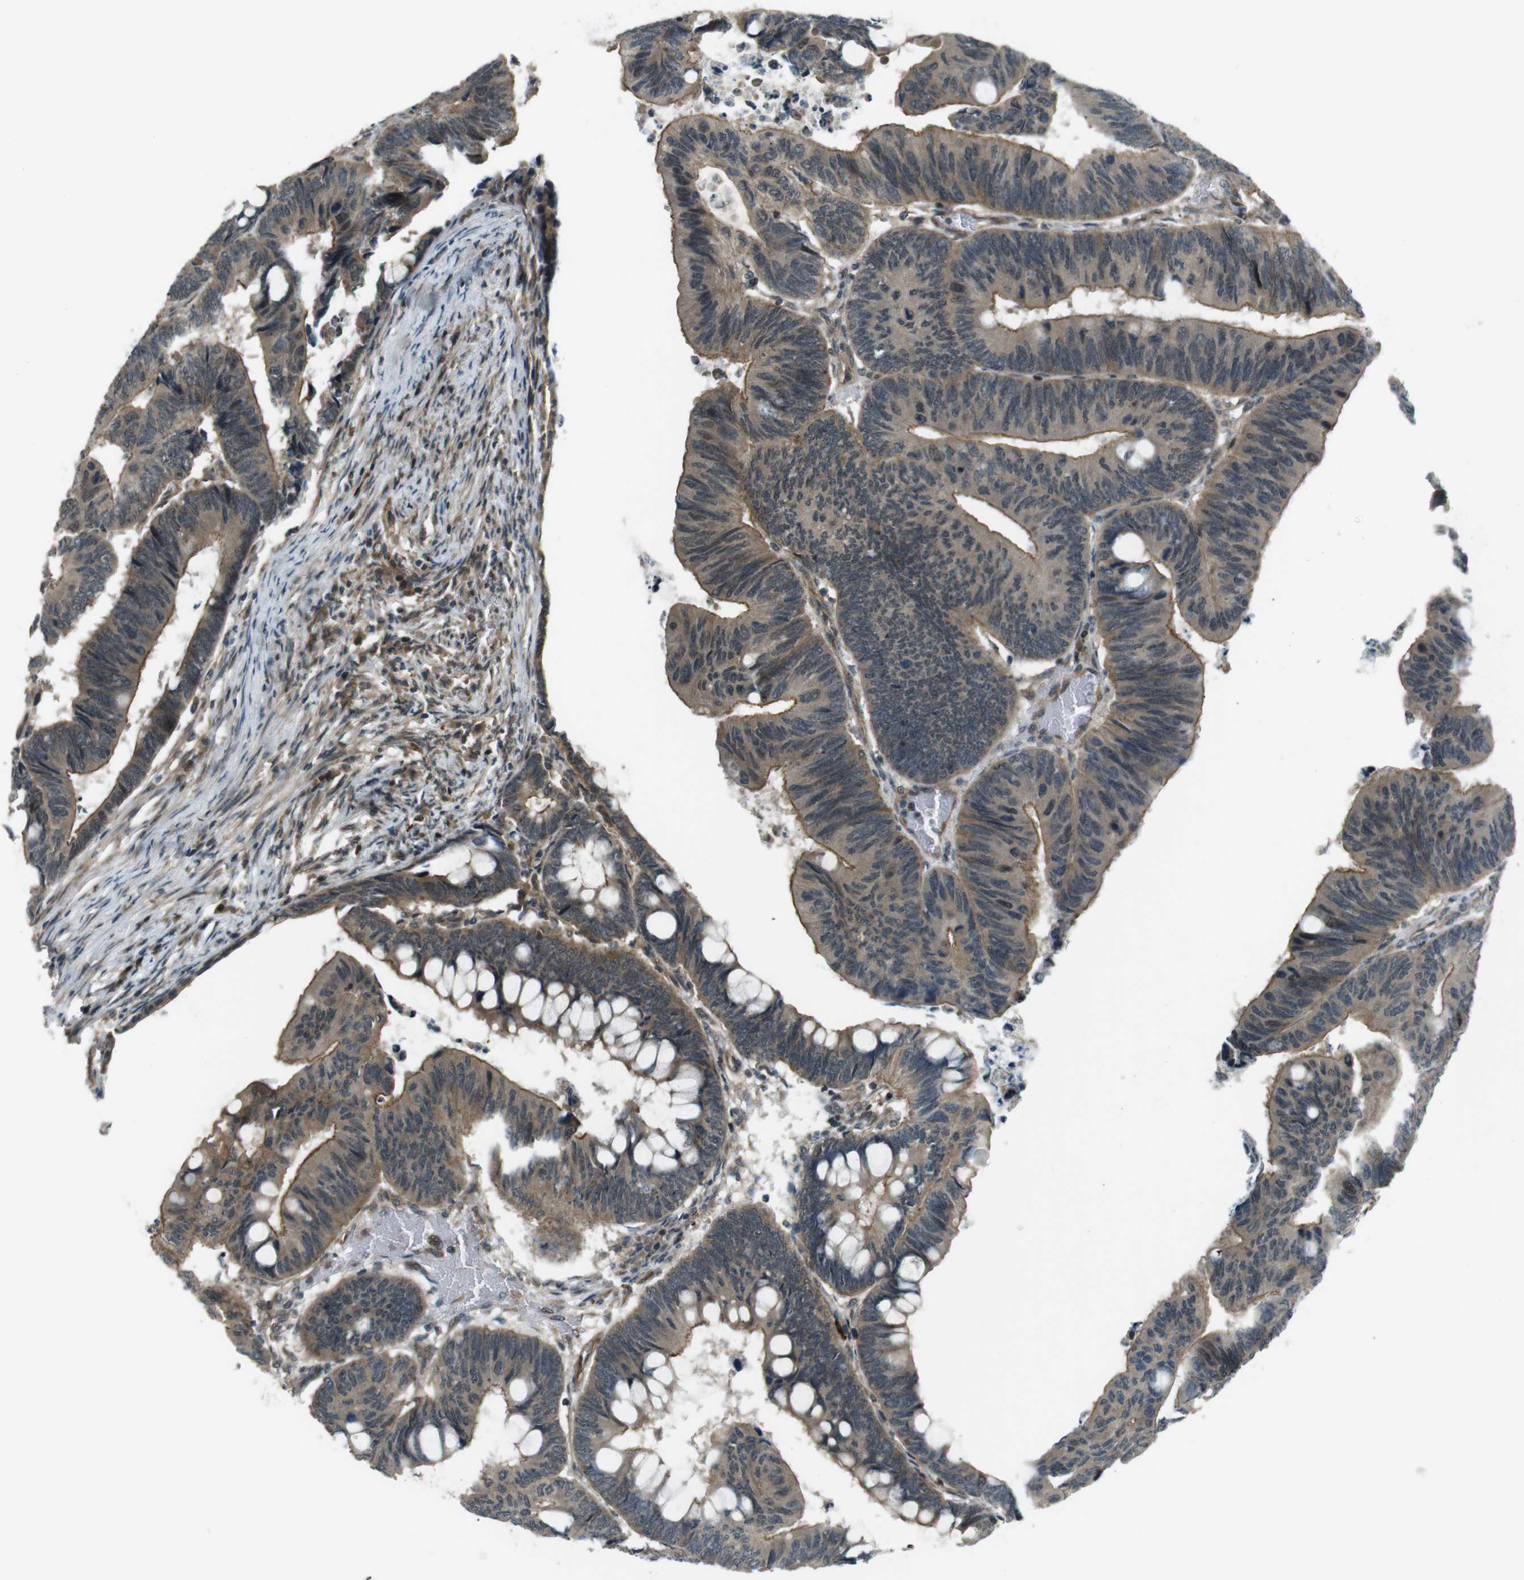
{"staining": {"intensity": "moderate", "quantity": "25%-75%", "location": "cytoplasmic/membranous"}, "tissue": "colorectal cancer", "cell_type": "Tumor cells", "image_type": "cancer", "snomed": [{"axis": "morphology", "description": "Normal tissue, NOS"}, {"axis": "morphology", "description": "Adenocarcinoma, NOS"}, {"axis": "topography", "description": "Rectum"}, {"axis": "topography", "description": "Peripheral nerve tissue"}], "caption": "Immunohistochemistry staining of colorectal cancer (adenocarcinoma), which shows medium levels of moderate cytoplasmic/membranous staining in about 25%-75% of tumor cells indicating moderate cytoplasmic/membranous protein staining. The staining was performed using DAB (brown) for protein detection and nuclei were counterstained in hematoxylin (blue).", "gene": "TIAM2", "patient": {"sex": "male", "age": 92}}